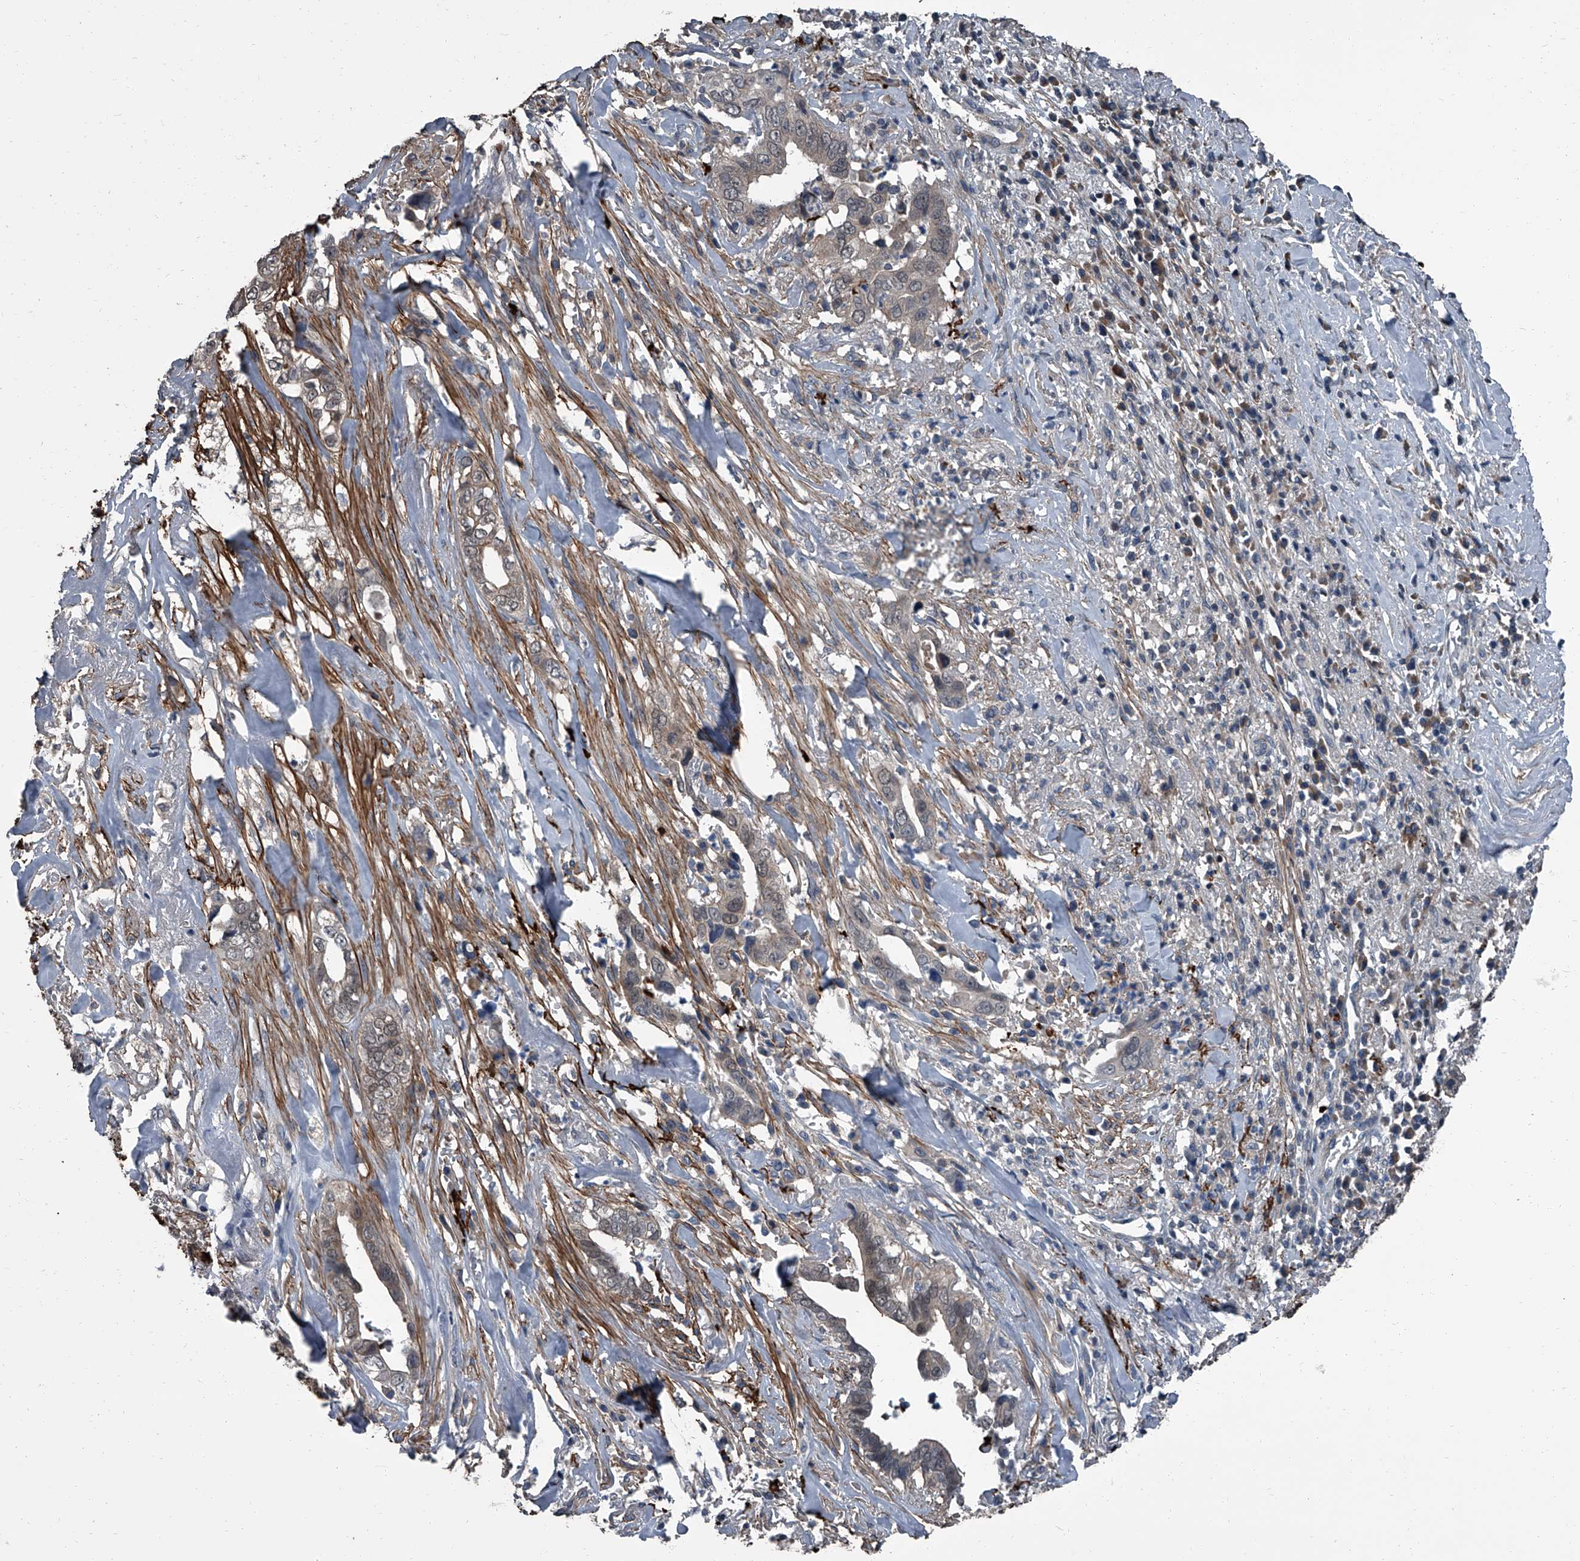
{"staining": {"intensity": "negative", "quantity": "none", "location": "none"}, "tissue": "liver cancer", "cell_type": "Tumor cells", "image_type": "cancer", "snomed": [{"axis": "morphology", "description": "Cholangiocarcinoma"}, {"axis": "topography", "description": "Liver"}], "caption": "Human liver cancer (cholangiocarcinoma) stained for a protein using IHC reveals no staining in tumor cells.", "gene": "OARD1", "patient": {"sex": "female", "age": 79}}